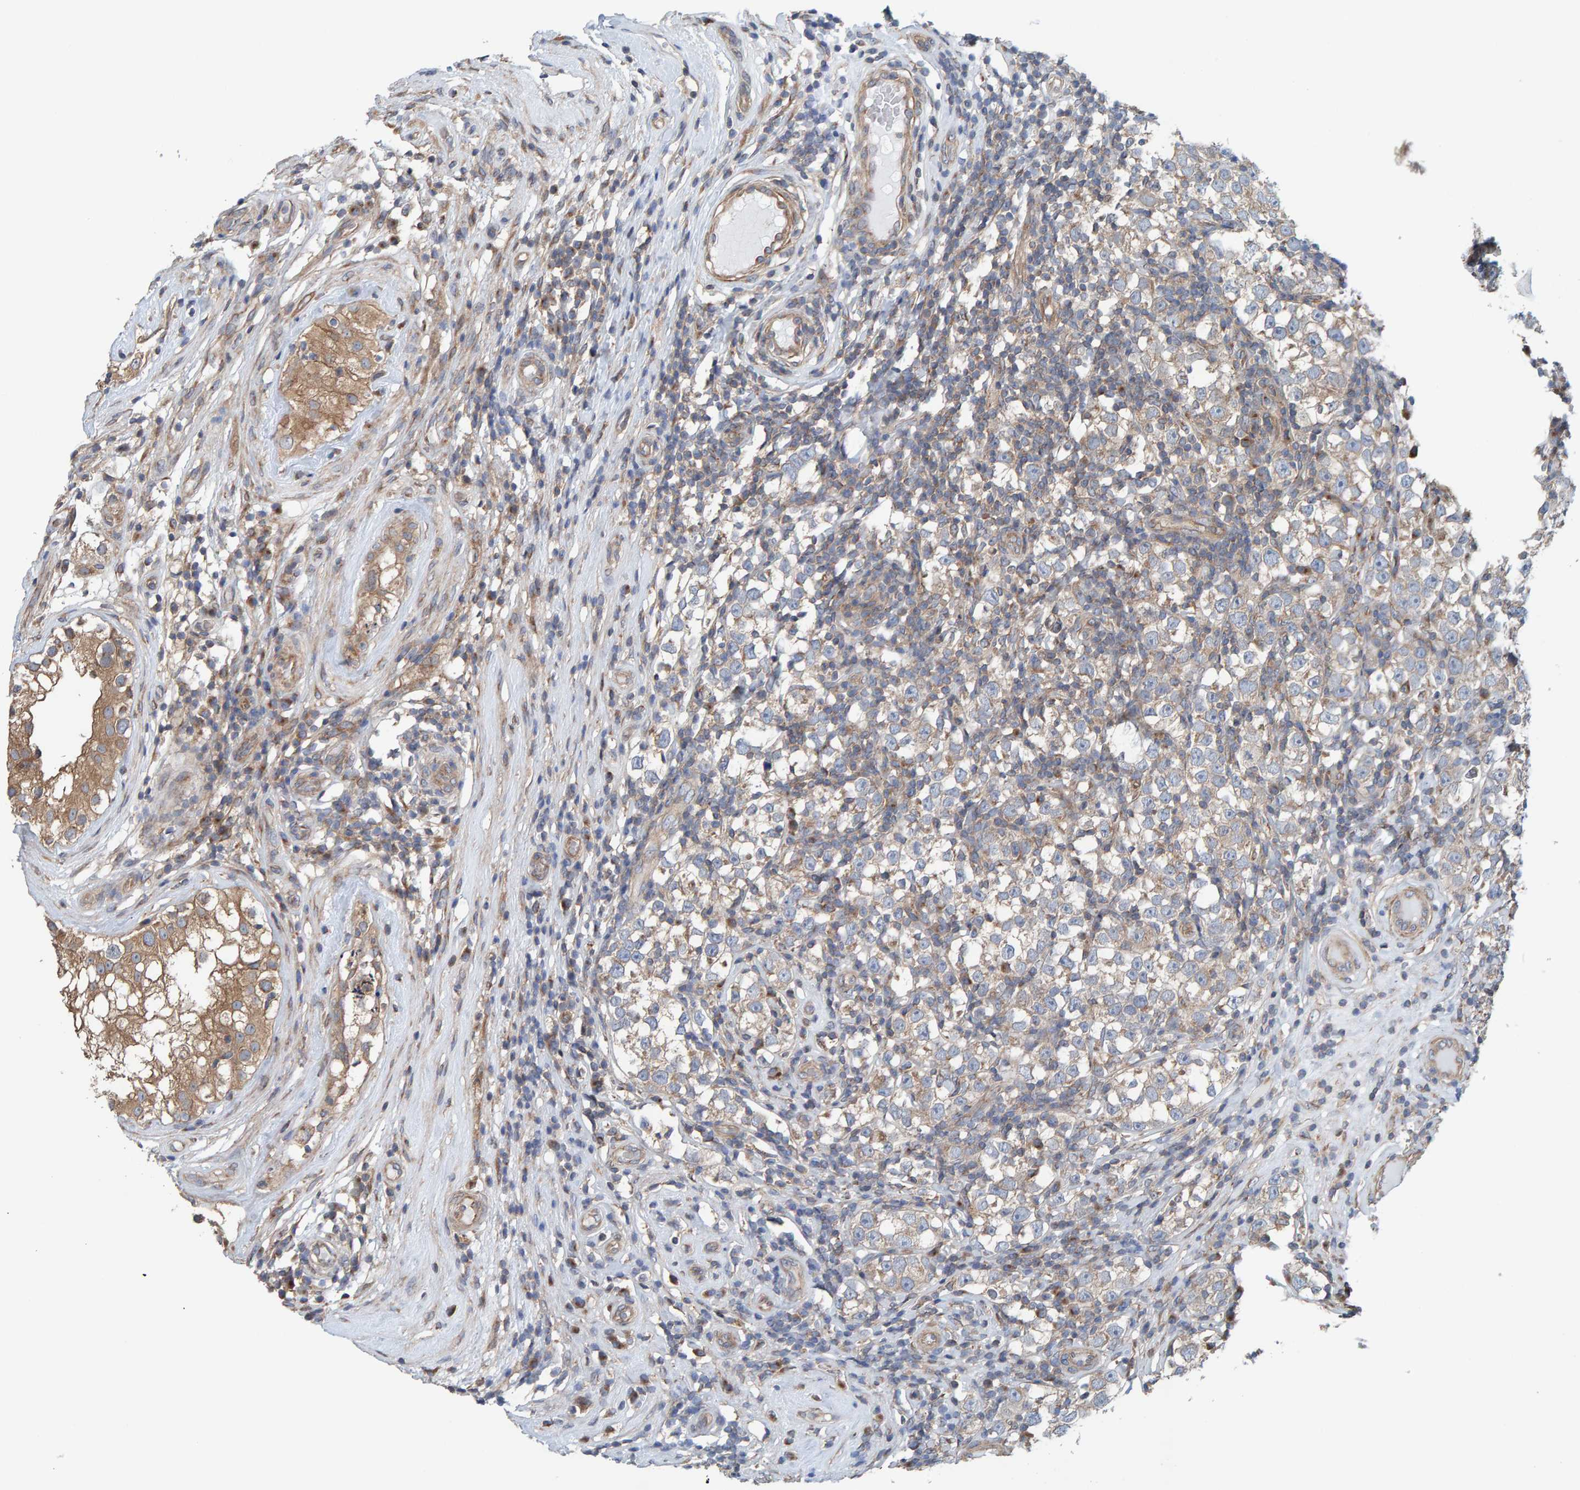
{"staining": {"intensity": "weak", "quantity": ">75%", "location": "cytoplasmic/membranous"}, "tissue": "testis cancer", "cell_type": "Tumor cells", "image_type": "cancer", "snomed": [{"axis": "morphology", "description": "Normal tissue, NOS"}, {"axis": "morphology", "description": "Seminoma, NOS"}, {"axis": "topography", "description": "Testis"}], "caption": "Testis cancer (seminoma) stained with a brown dye reveals weak cytoplasmic/membranous positive expression in approximately >75% of tumor cells.", "gene": "UBAP1", "patient": {"sex": "male", "age": 43}}